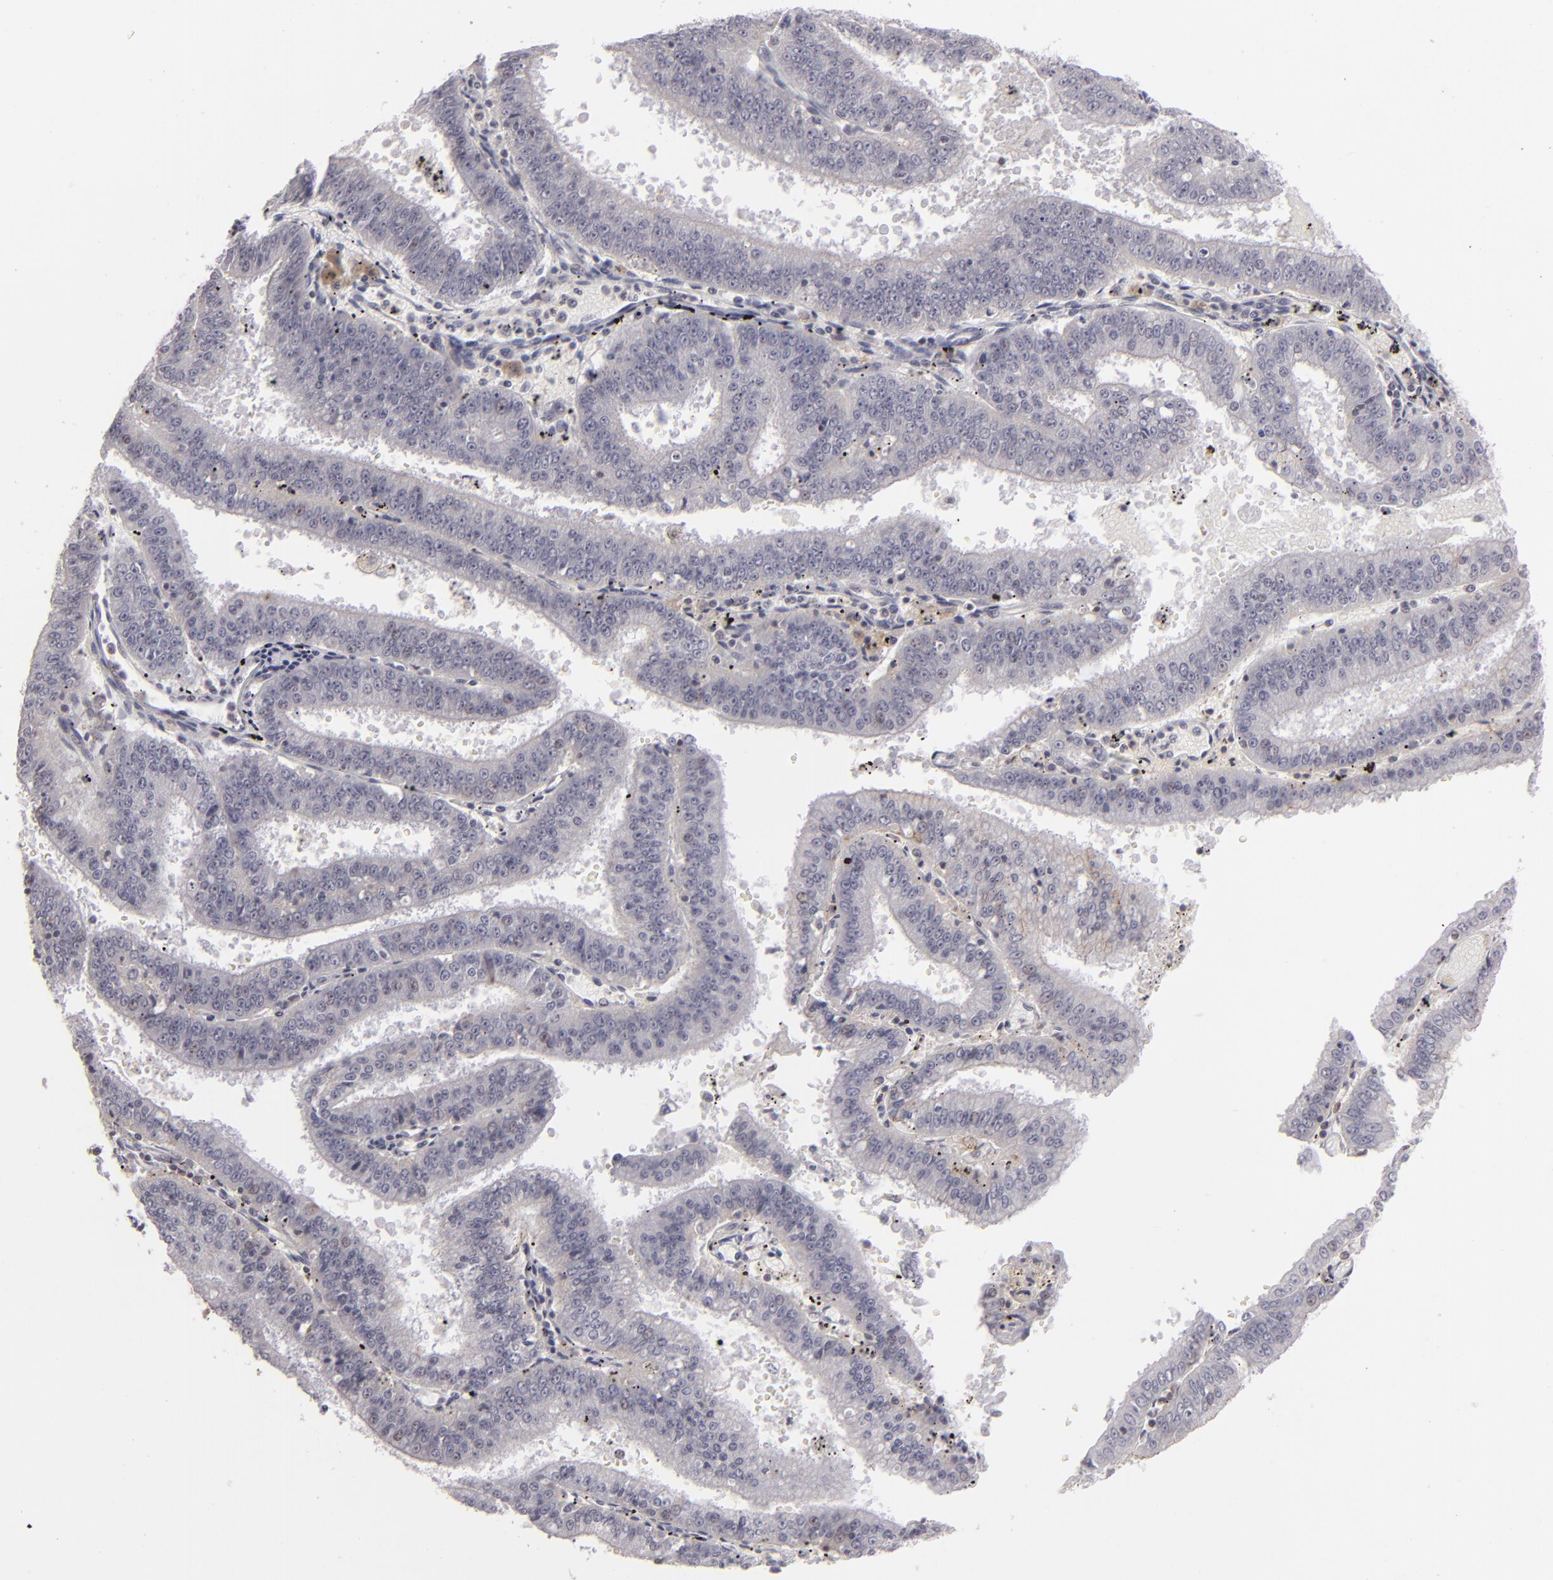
{"staining": {"intensity": "negative", "quantity": "none", "location": "none"}, "tissue": "endometrial cancer", "cell_type": "Tumor cells", "image_type": "cancer", "snomed": [{"axis": "morphology", "description": "Adenocarcinoma, NOS"}, {"axis": "topography", "description": "Endometrium"}], "caption": "Immunohistochemical staining of endometrial cancer (adenocarcinoma) exhibits no significant positivity in tumor cells.", "gene": "CLDN2", "patient": {"sex": "female", "age": 66}}